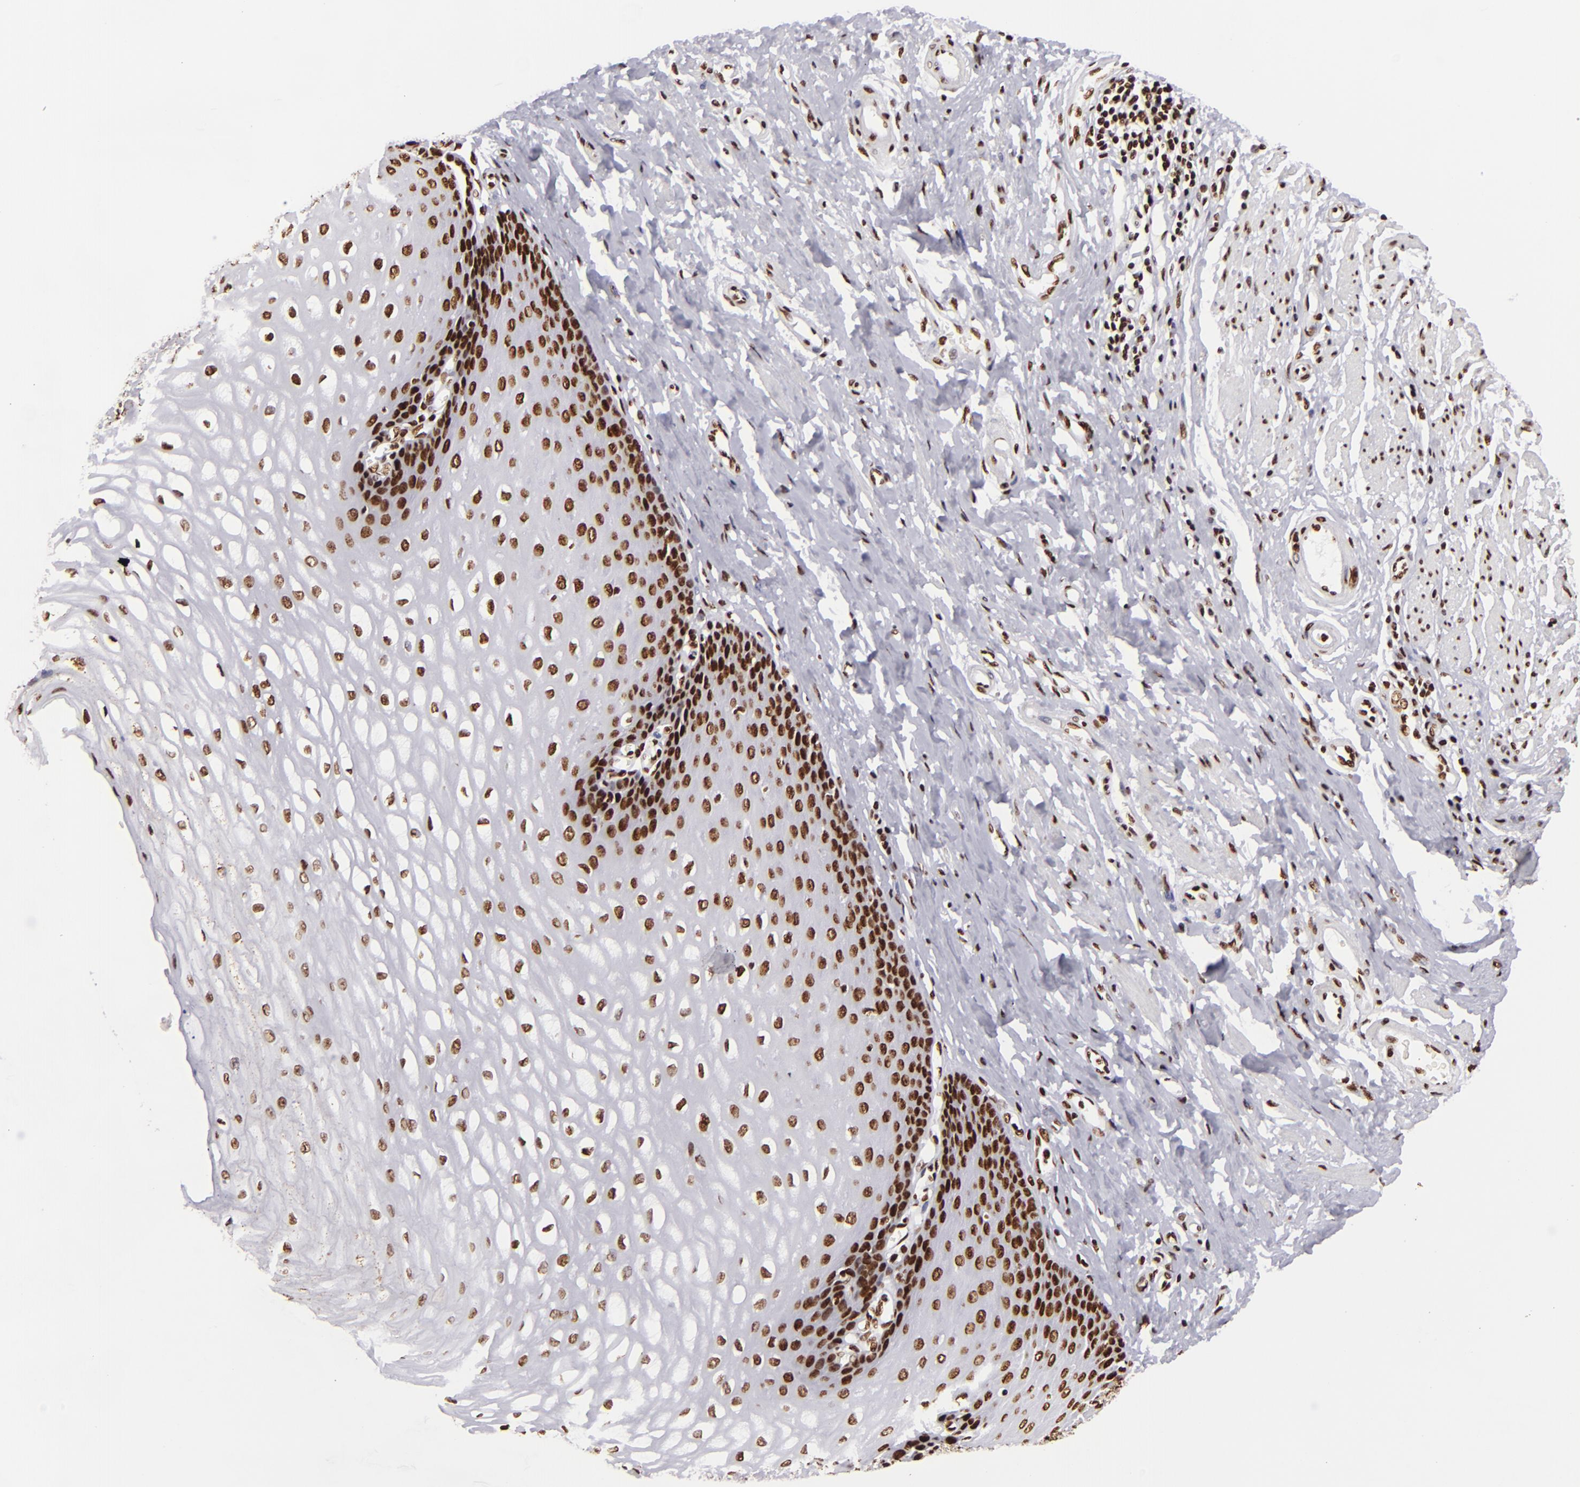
{"staining": {"intensity": "strong", "quantity": ">75%", "location": "nuclear"}, "tissue": "esophagus", "cell_type": "Squamous epithelial cells", "image_type": "normal", "snomed": [{"axis": "morphology", "description": "Normal tissue, NOS"}, {"axis": "topography", "description": "Esophagus"}], "caption": "Protein staining of benign esophagus shows strong nuclear staining in about >75% of squamous epithelial cells.", "gene": "SAFB", "patient": {"sex": "male", "age": 70}}